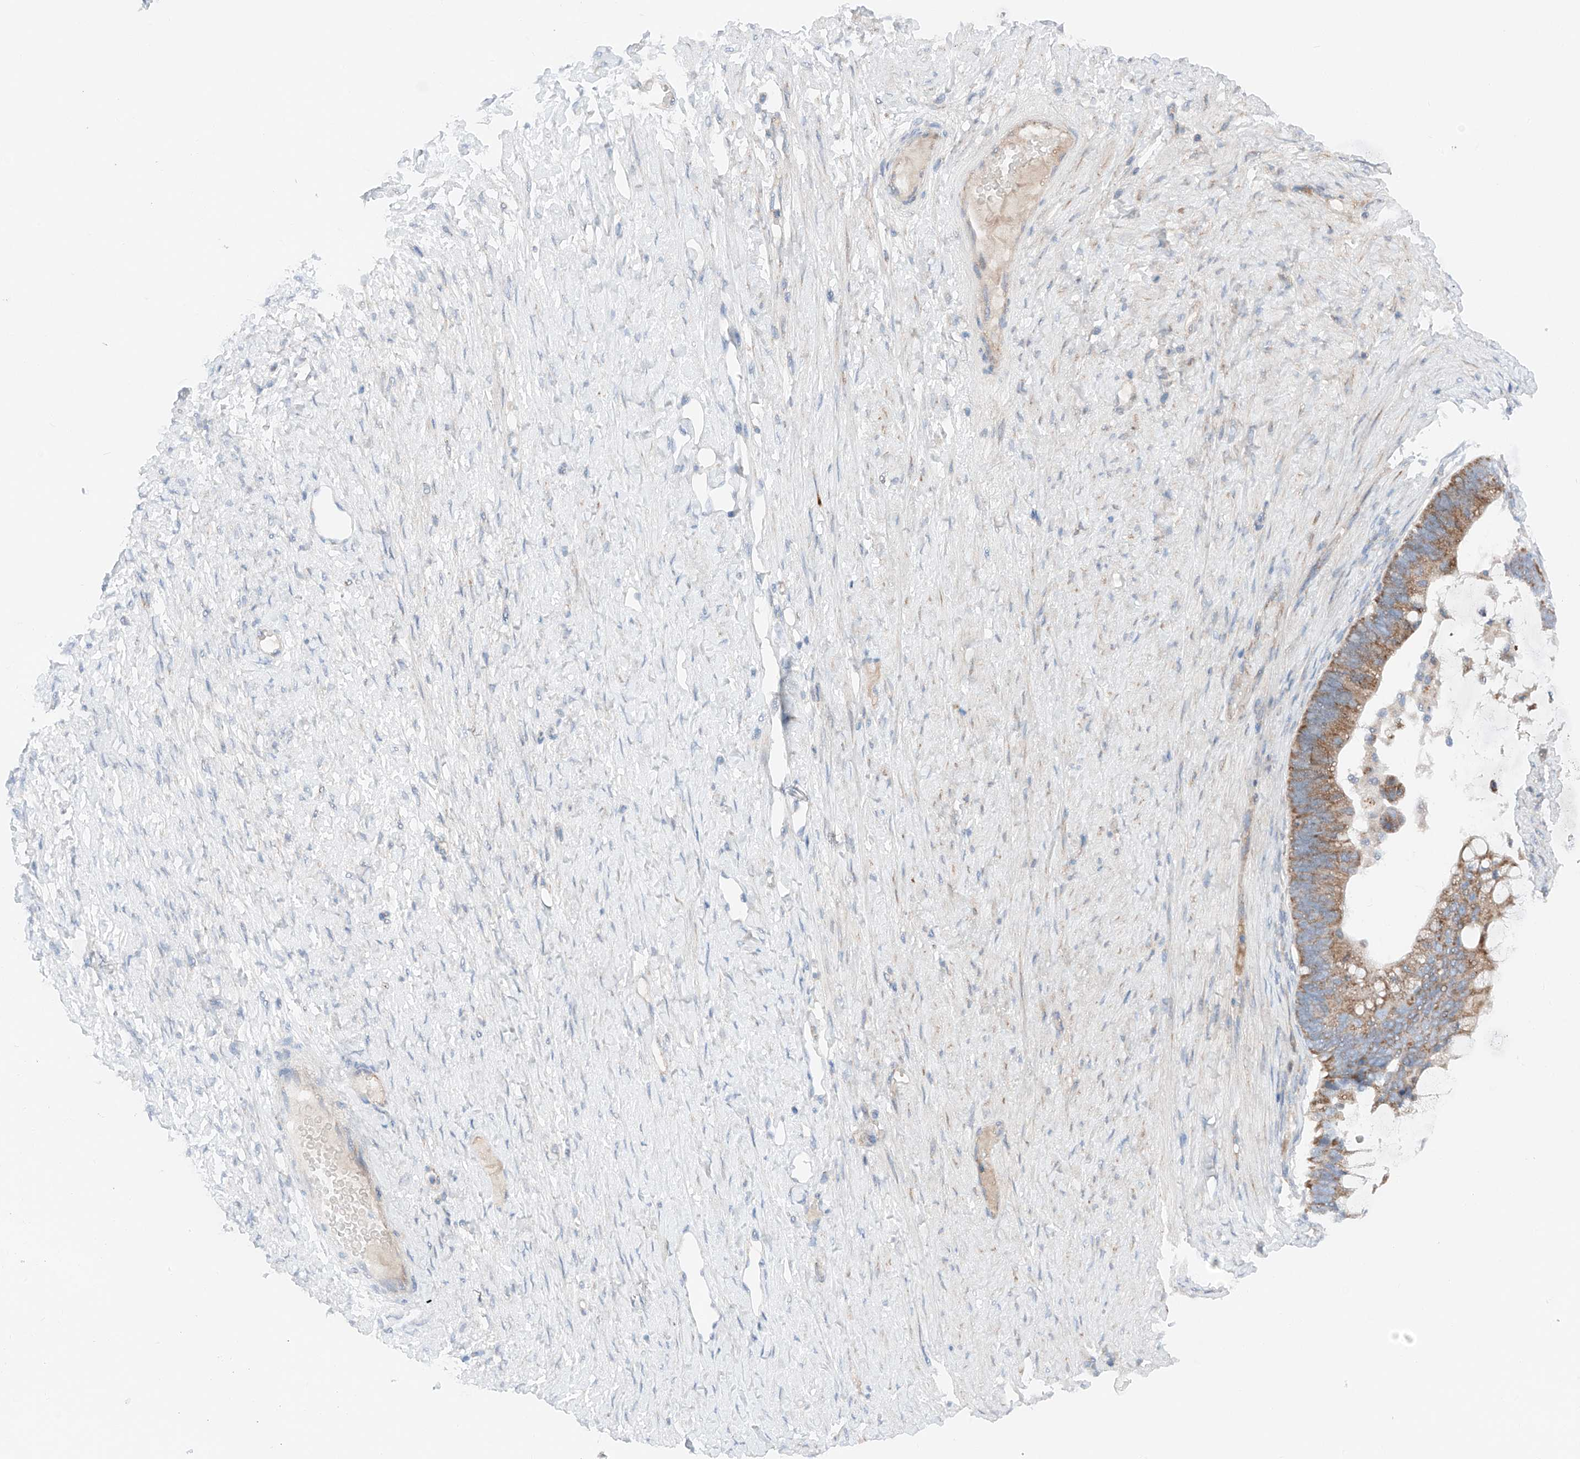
{"staining": {"intensity": "moderate", "quantity": ">75%", "location": "cytoplasmic/membranous"}, "tissue": "ovarian cancer", "cell_type": "Tumor cells", "image_type": "cancer", "snomed": [{"axis": "morphology", "description": "Cystadenocarcinoma, mucinous, NOS"}, {"axis": "topography", "description": "Ovary"}], "caption": "Tumor cells display moderate cytoplasmic/membranous expression in approximately >75% of cells in ovarian mucinous cystadenocarcinoma.", "gene": "MRAP", "patient": {"sex": "female", "age": 61}}